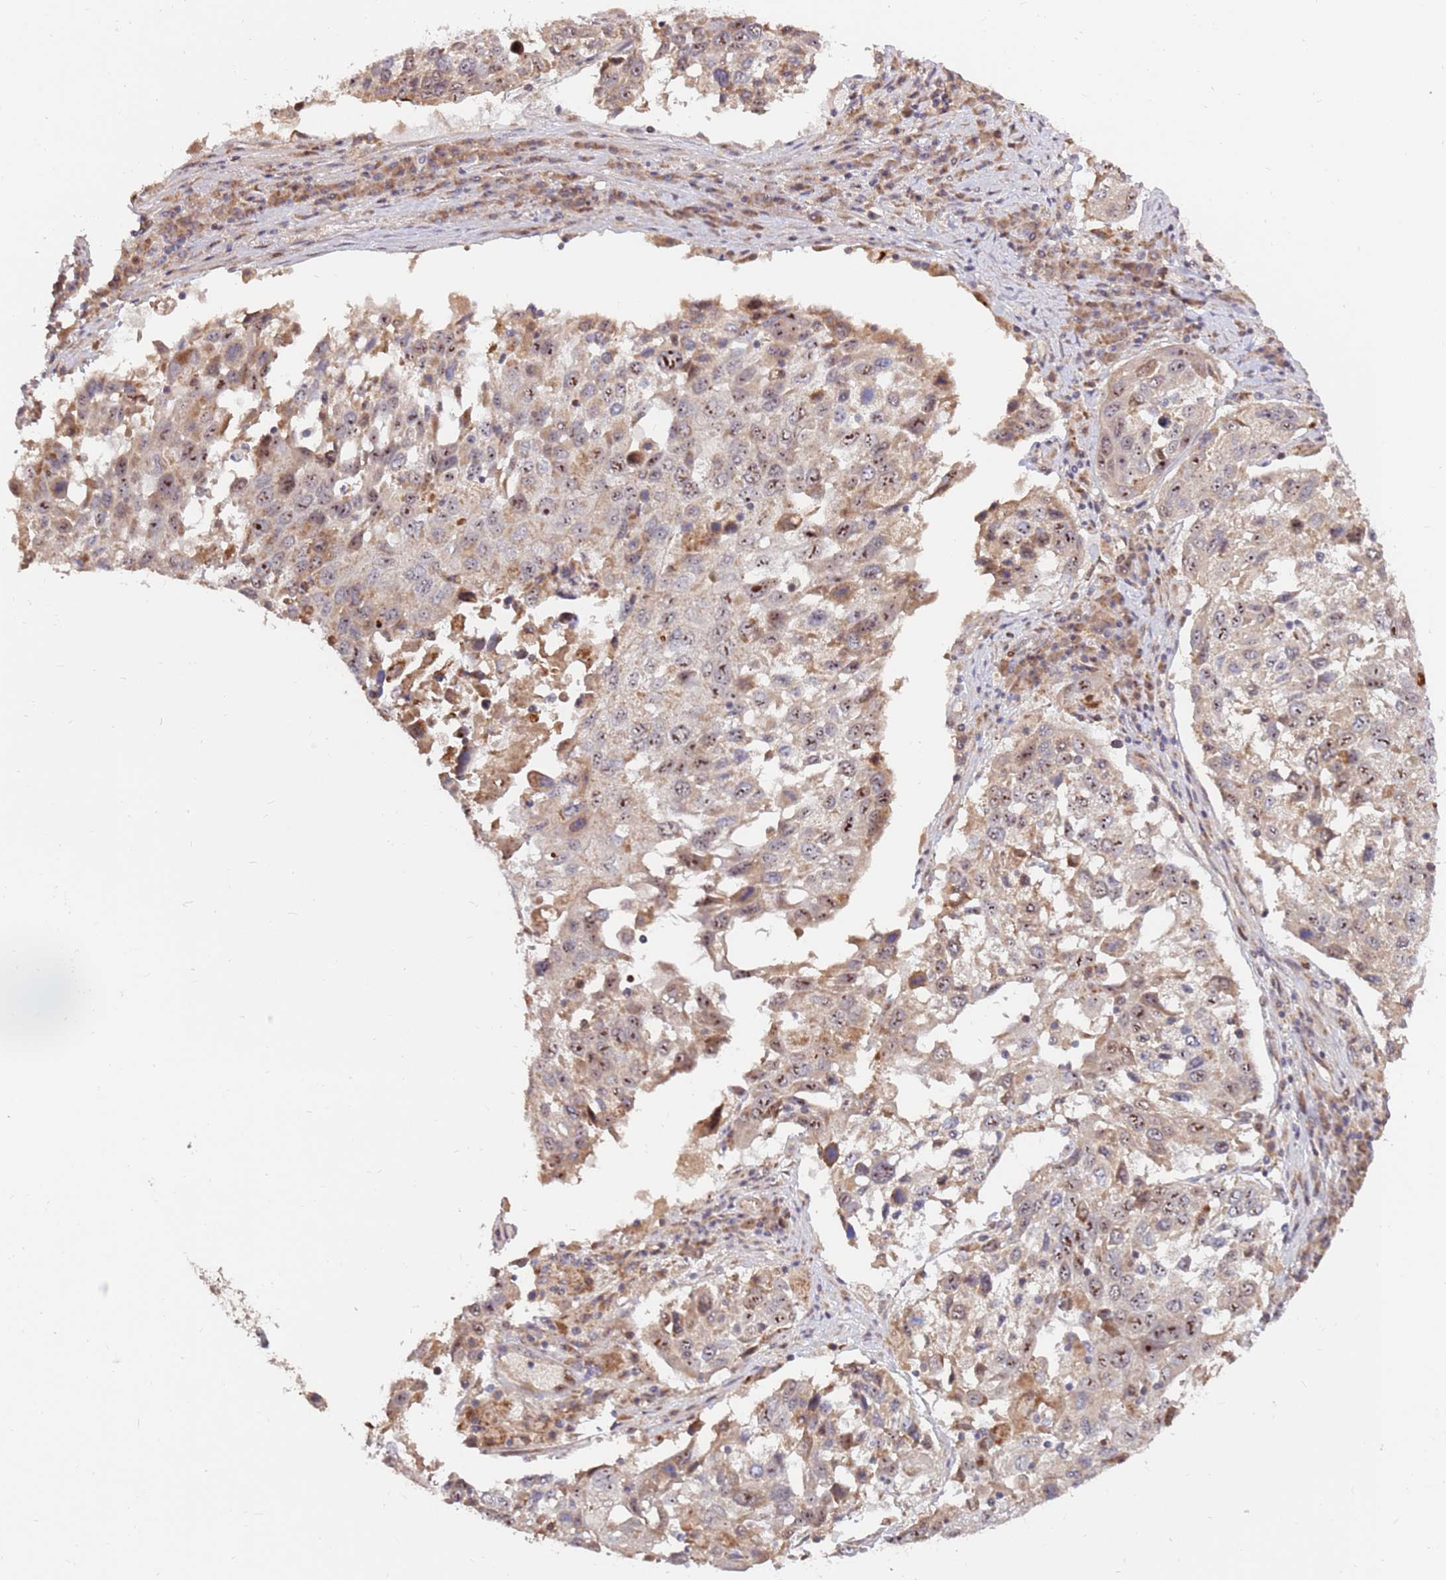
{"staining": {"intensity": "moderate", "quantity": ">75%", "location": "cytoplasmic/membranous,nuclear"}, "tissue": "lung cancer", "cell_type": "Tumor cells", "image_type": "cancer", "snomed": [{"axis": "morphology", "description": "Squamous cell carcinoma, NOS"}, {"axis": "topography", "description": "Lung"}], "caption": "A high-resolution histopathology image shows immunohistochemistry (IHC) staining of squamous cell carcinoma (lung), which reveals moderate cytoplasmic/membranous and nuclear staining in about >75% of tumor cells. (brown staining indicates protein expression, while blue staining denotes nuclei).", "gene": "KIF25", "patient": {"sex": "male", "age": 65}}